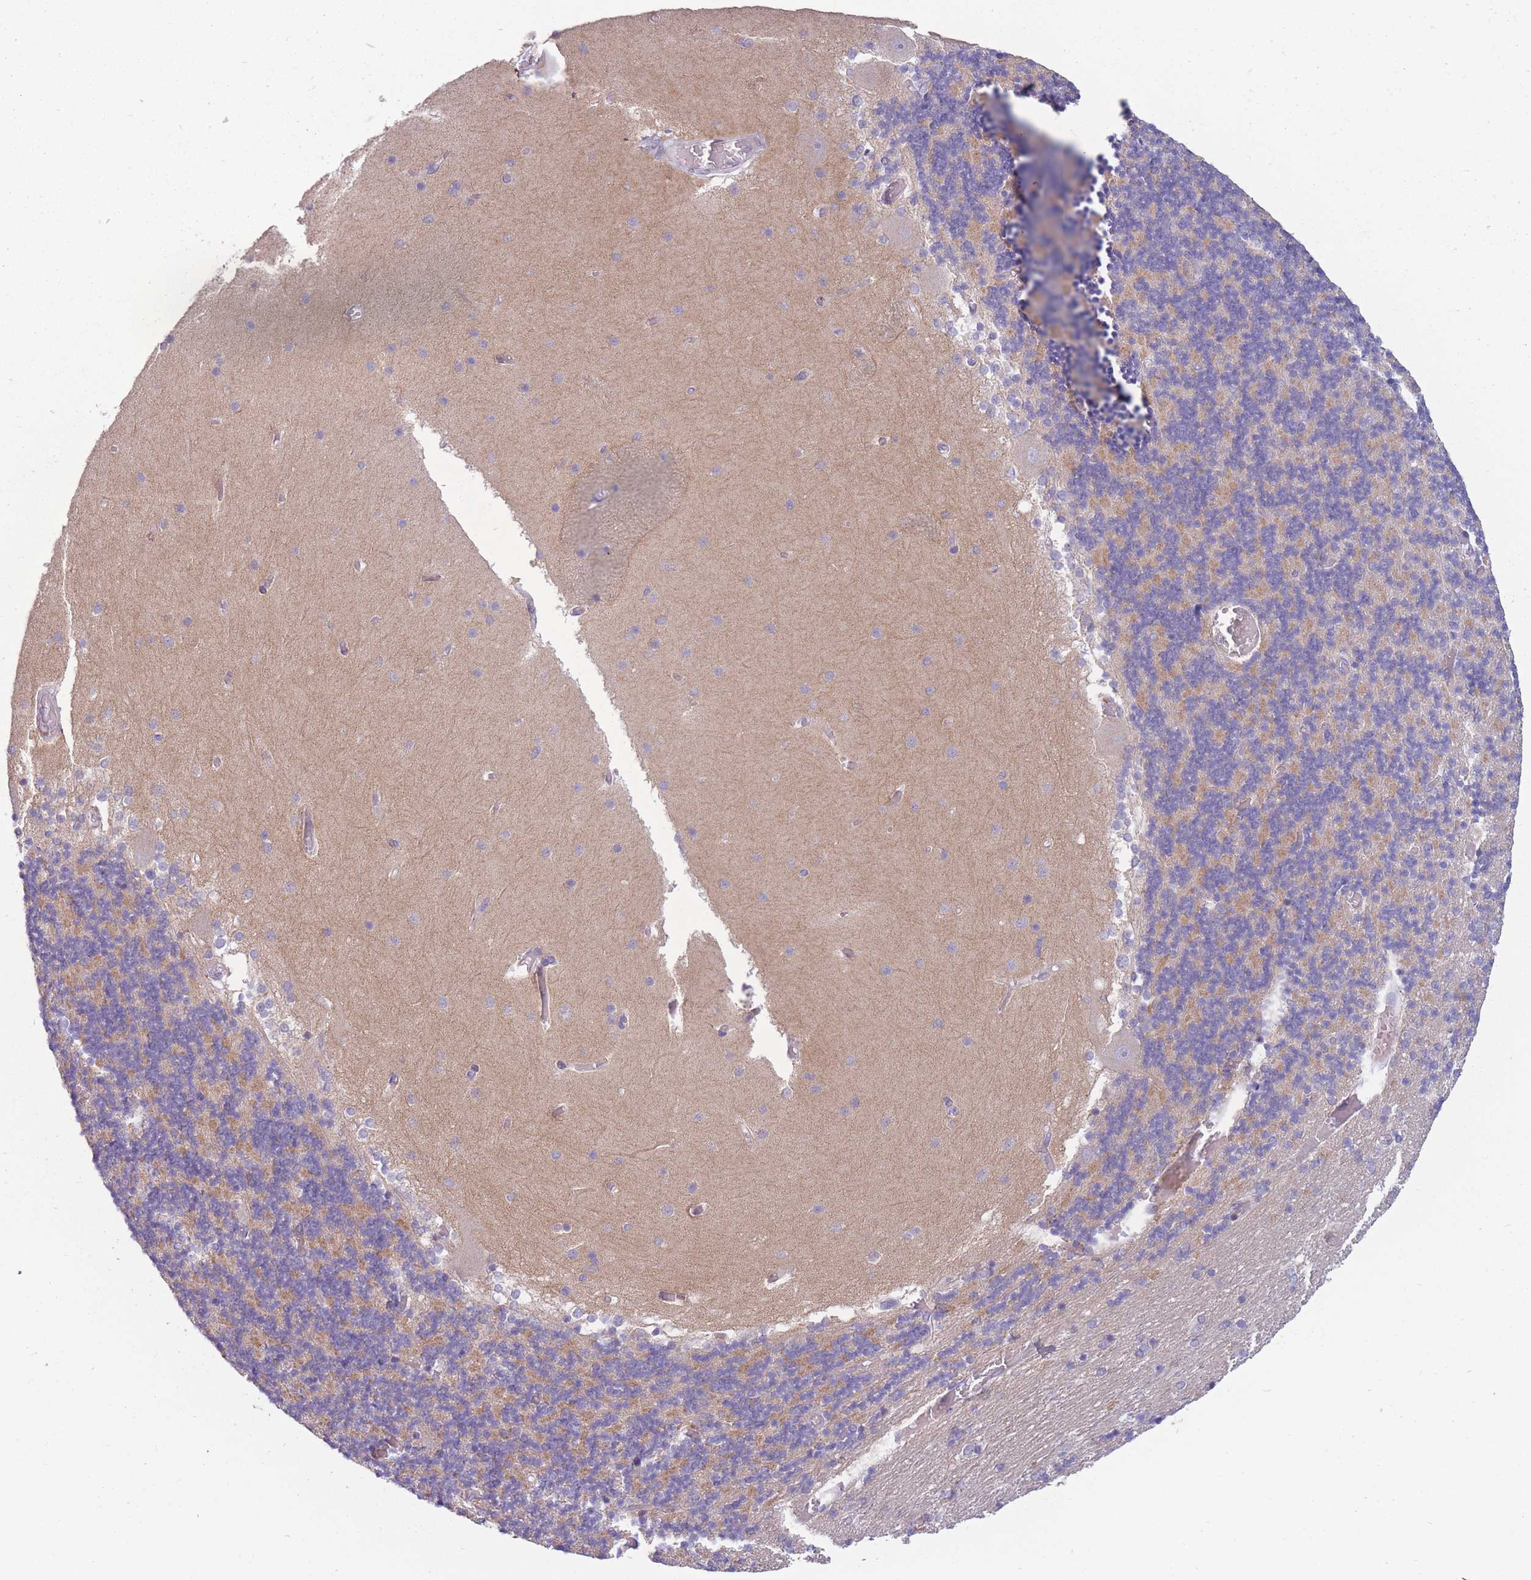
{"staining": {"intensity": "moderate", "quantity": "<25%", "location": "cytoplasmic/membranous"}, "tissue": "cerebellum", "cell_type": "Cells in granular layer", "image_type": "normal", "snomed": [{"axis": "morphology", "description": "Normal tissue, NOS"}, {"axis": "topography", "description": "Cerebellum"}], "caption": "Immunohistochemistry (IHC) histopathology image of benign human cerebellum stained for a protein (brown), which demonstrates low levels of moderate cytoplasmic/membranous expression in about <25% of cells in granular layer.", "gene": "PDE4A", "patient": {"sex": "female", "age": 28}}